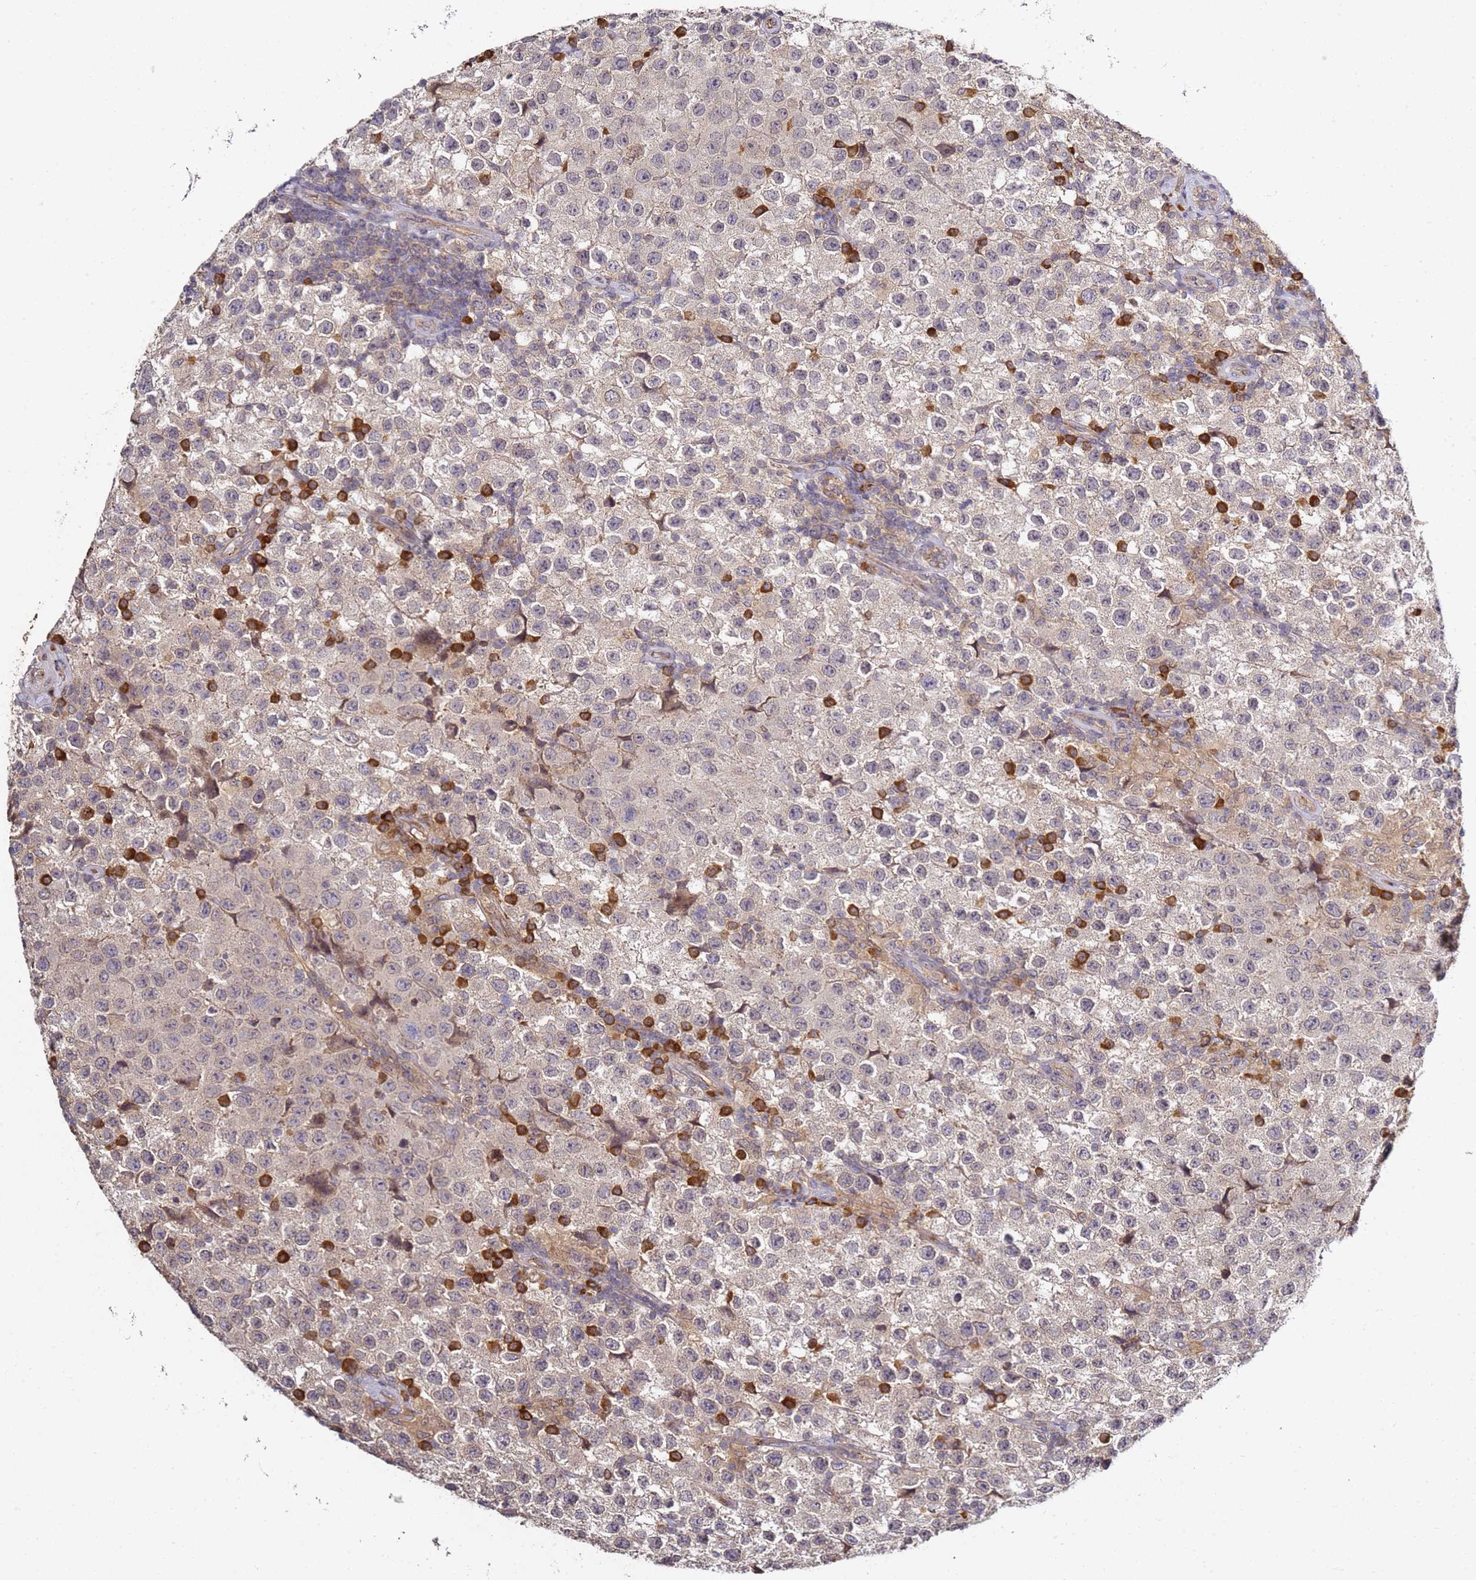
{"staining": {"intensity": "weak", "quantity": "<25%", "location": "cytoplasmic/membranous"}, "tissue": "testis cancer", "cell_type": "Tumor cells", "image_type": "cancer", "snomed": [{"axis": "morphology", "description": "Seminoma, NOS"}, {"axis": "morphology", "description": "Carcinoma, Embryonal, NOS"}, {"axis": "topography", "description": "Testis"}], "caption": "Immunohistochemistry (IHC) photomicrograph of neoplastic tissue: testis cancer (embryonal carcinoma) stained with DAB demonstrates no significant protein positivity in tumor cells.", "gene": "OSBPL2", "patient": {"sex": "male", "age": 41}}